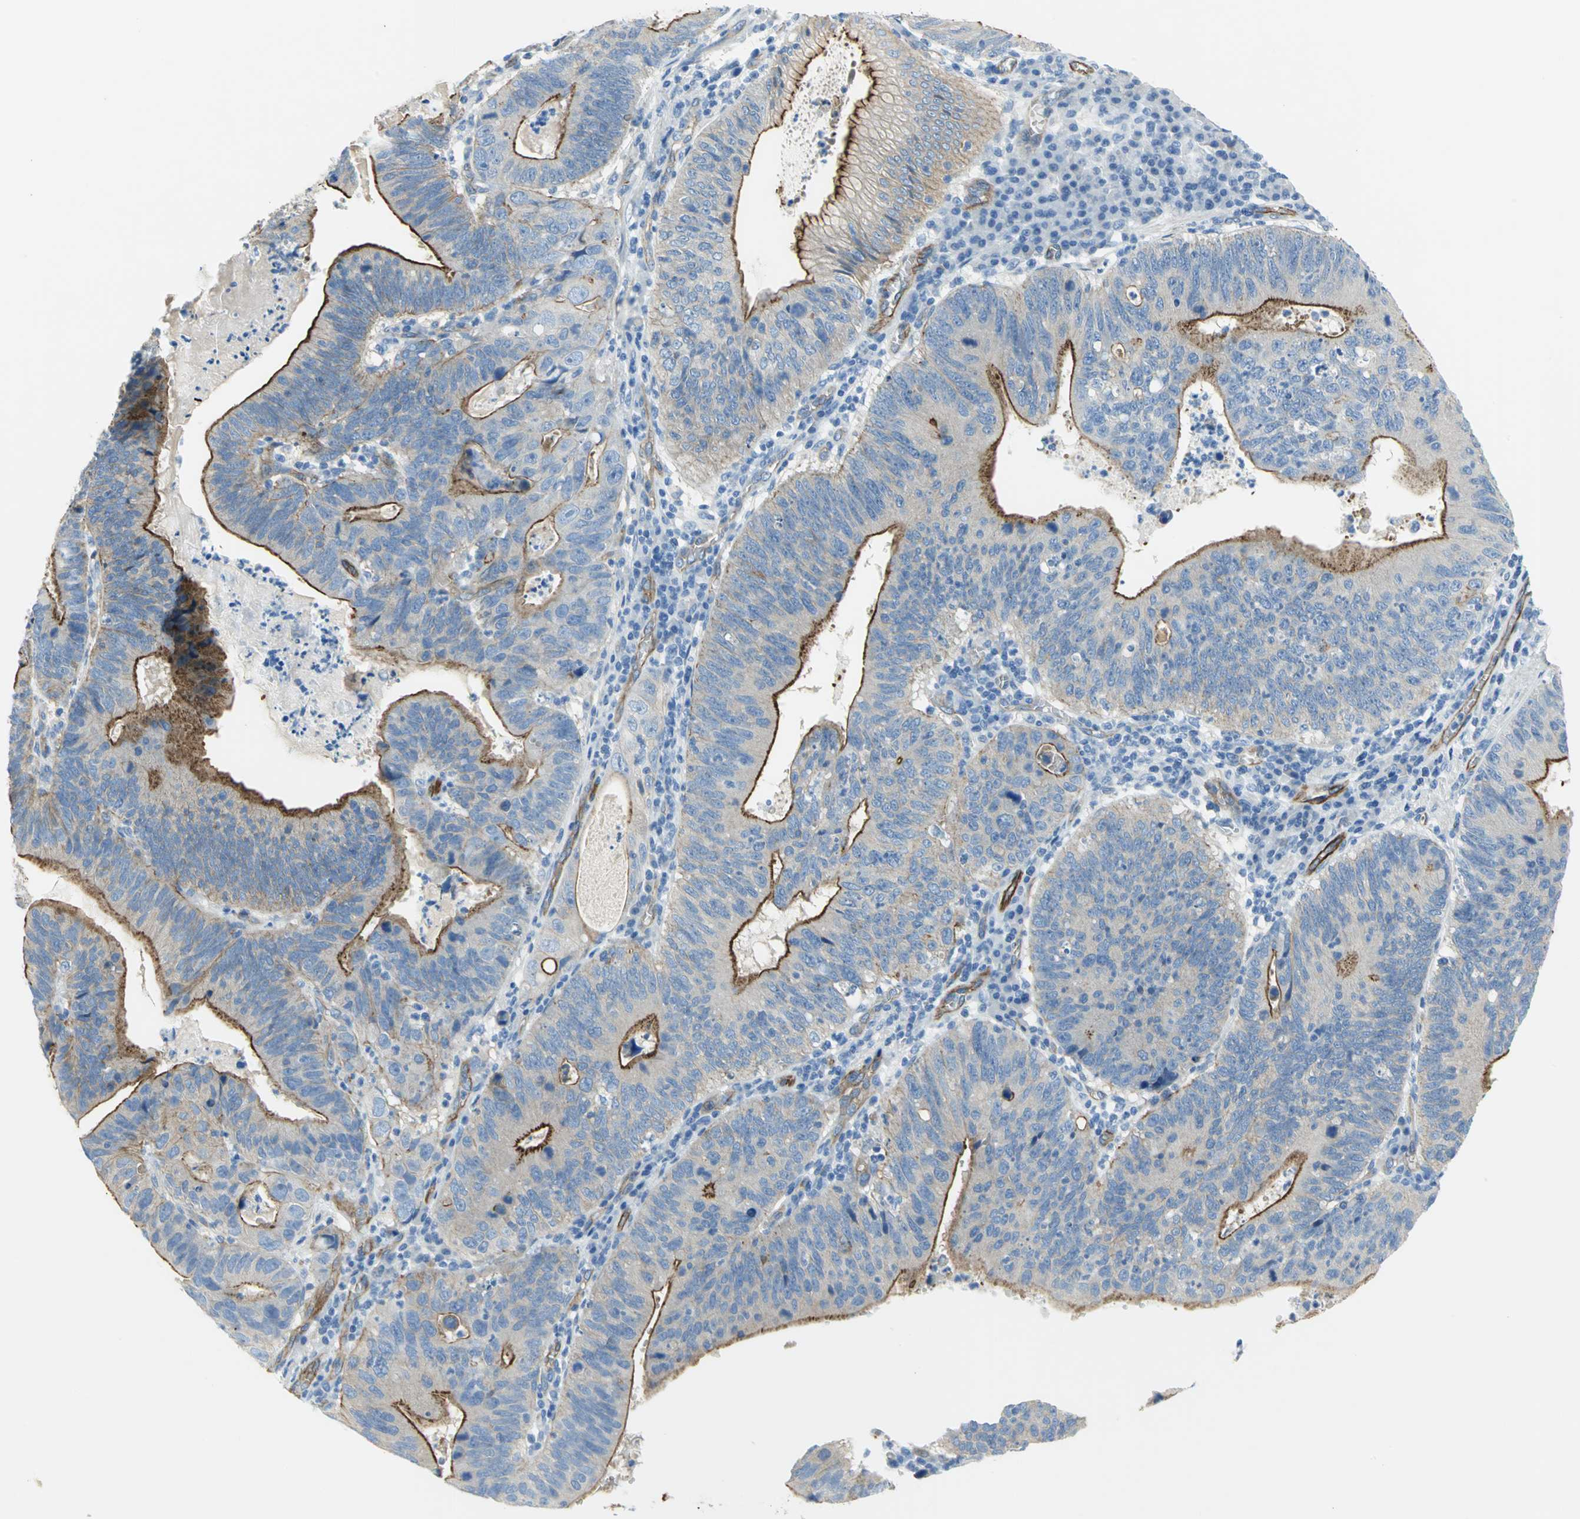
{"staining": {"intensity": "strong", "quantity": "25%-75%", "location": "cytoplasmic/membranous"}, "tissue": "stomach cancer", "cell_type": "Tumor cells", "image_type": "cancer", "snomed": [{"axis": "morphology", "description": "Adenocarcinoma, NOS"}, {"axis": "topography", "description": "Stomach"}], "caption": "Immunohistochemical staining of human stomach cancer reveals high levels of strong cytoplasmic/membranous protein staining in about 25%-75% of tumor cells.", "gene": "FLNB", "patient": {"sex": "male", "age": 59}}